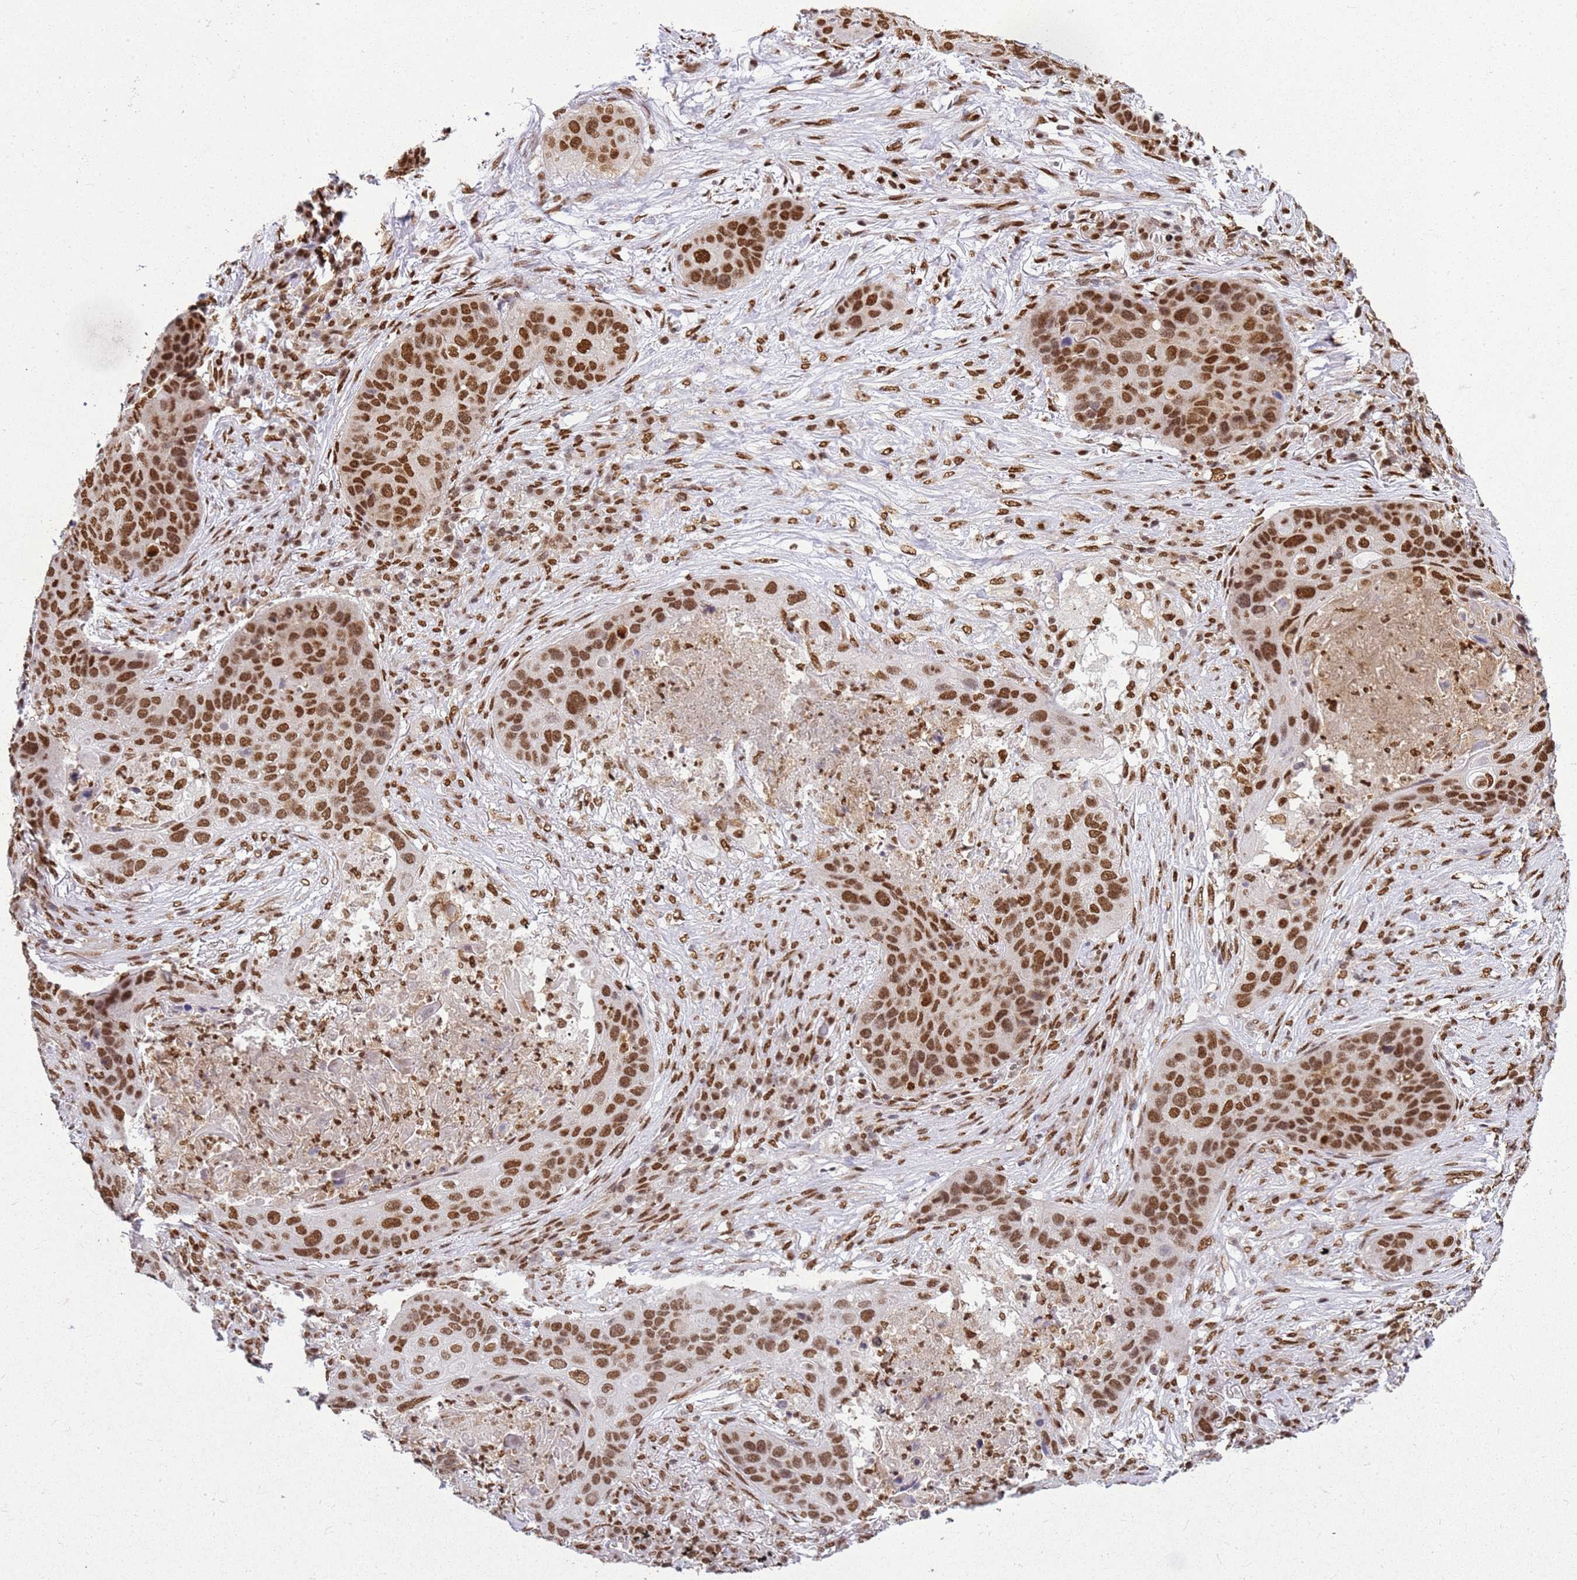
{"staining": {"intensity": "moderate", "quantity": ">75%", "location": "nuclear"}, "tissue": "lung cancer", "cell_type": "Tumor cells", "image_type": "cancer", "snomed": [{"axis": "morphology", "description": "Squamous cell carcinoma, NOS"}, {"axis": "topography", "description": "Lung"}], "caption": "DAB immunohistochemical staining of lung cancer exhibits moderate nuclear protein expression in approximately >75% of tumor cells.", "gene": "APEX1", "patient": {"sex": "female", "age": 63}}